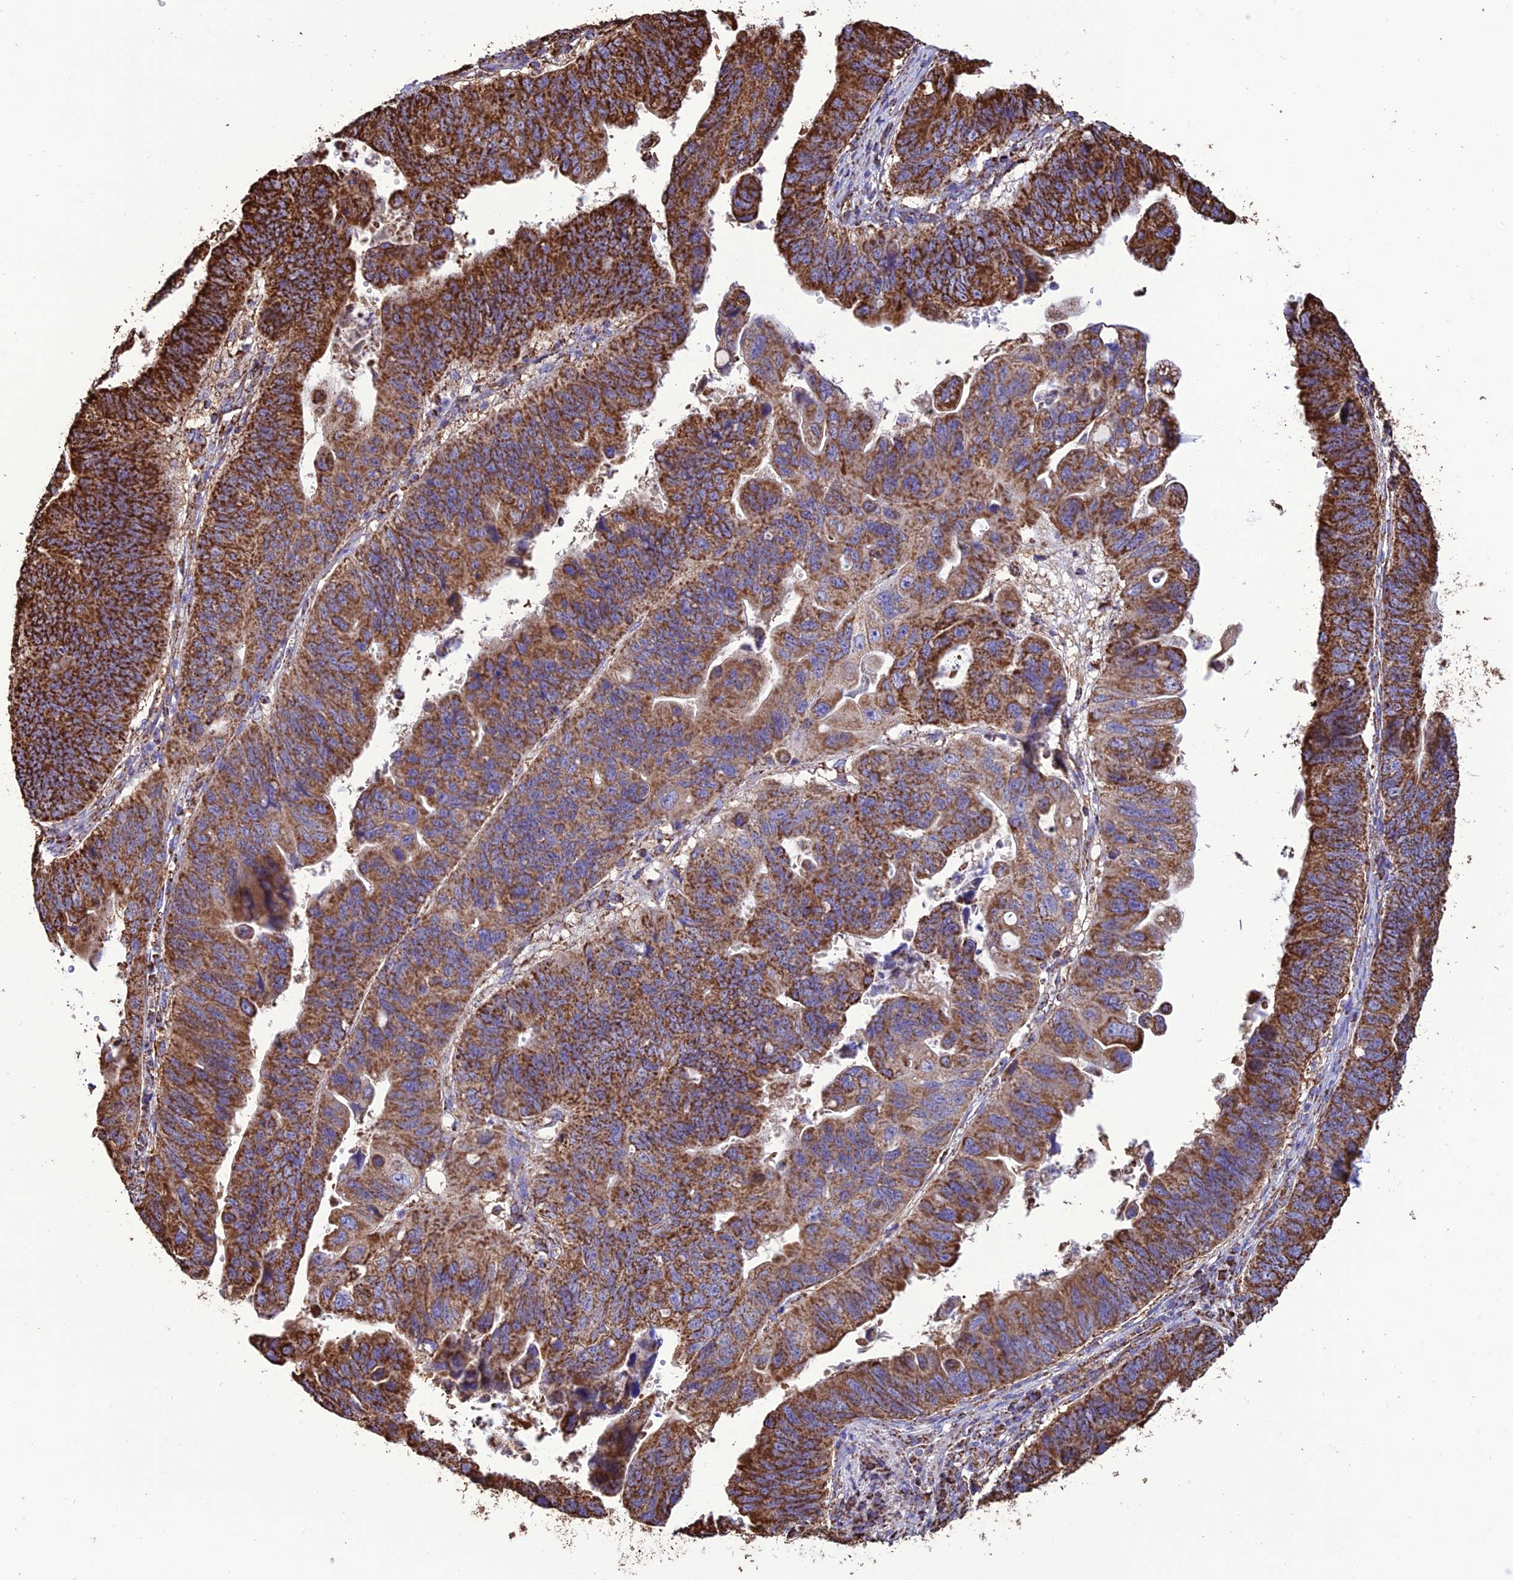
{"staining": {"intensity": "strong", "quantity": ">75%", "location": "cytoplasmic/membranous"}, "tissue": "stomach cancer", "cell_type": "Tumor cells", "image_type": "cancer", "snomed": [{"axis": "morphology", "description": "Adenocarcinoma, NOS"}, {"axis": "topography", "description": "Stomach"}], "caption": "Immunohistochemistry micrograph of neoplastic tissue: adenocarcinoma (stomach) stained using immunohistochemistry displays high levels of strong protein expression localized specifically in the cytoplasmic/membranous of tumor cells, appearing as a cytoplasmic/membranous brown color.", "gene": "NDUFAF1", "patient": {"sex": "male", "age": 59}}